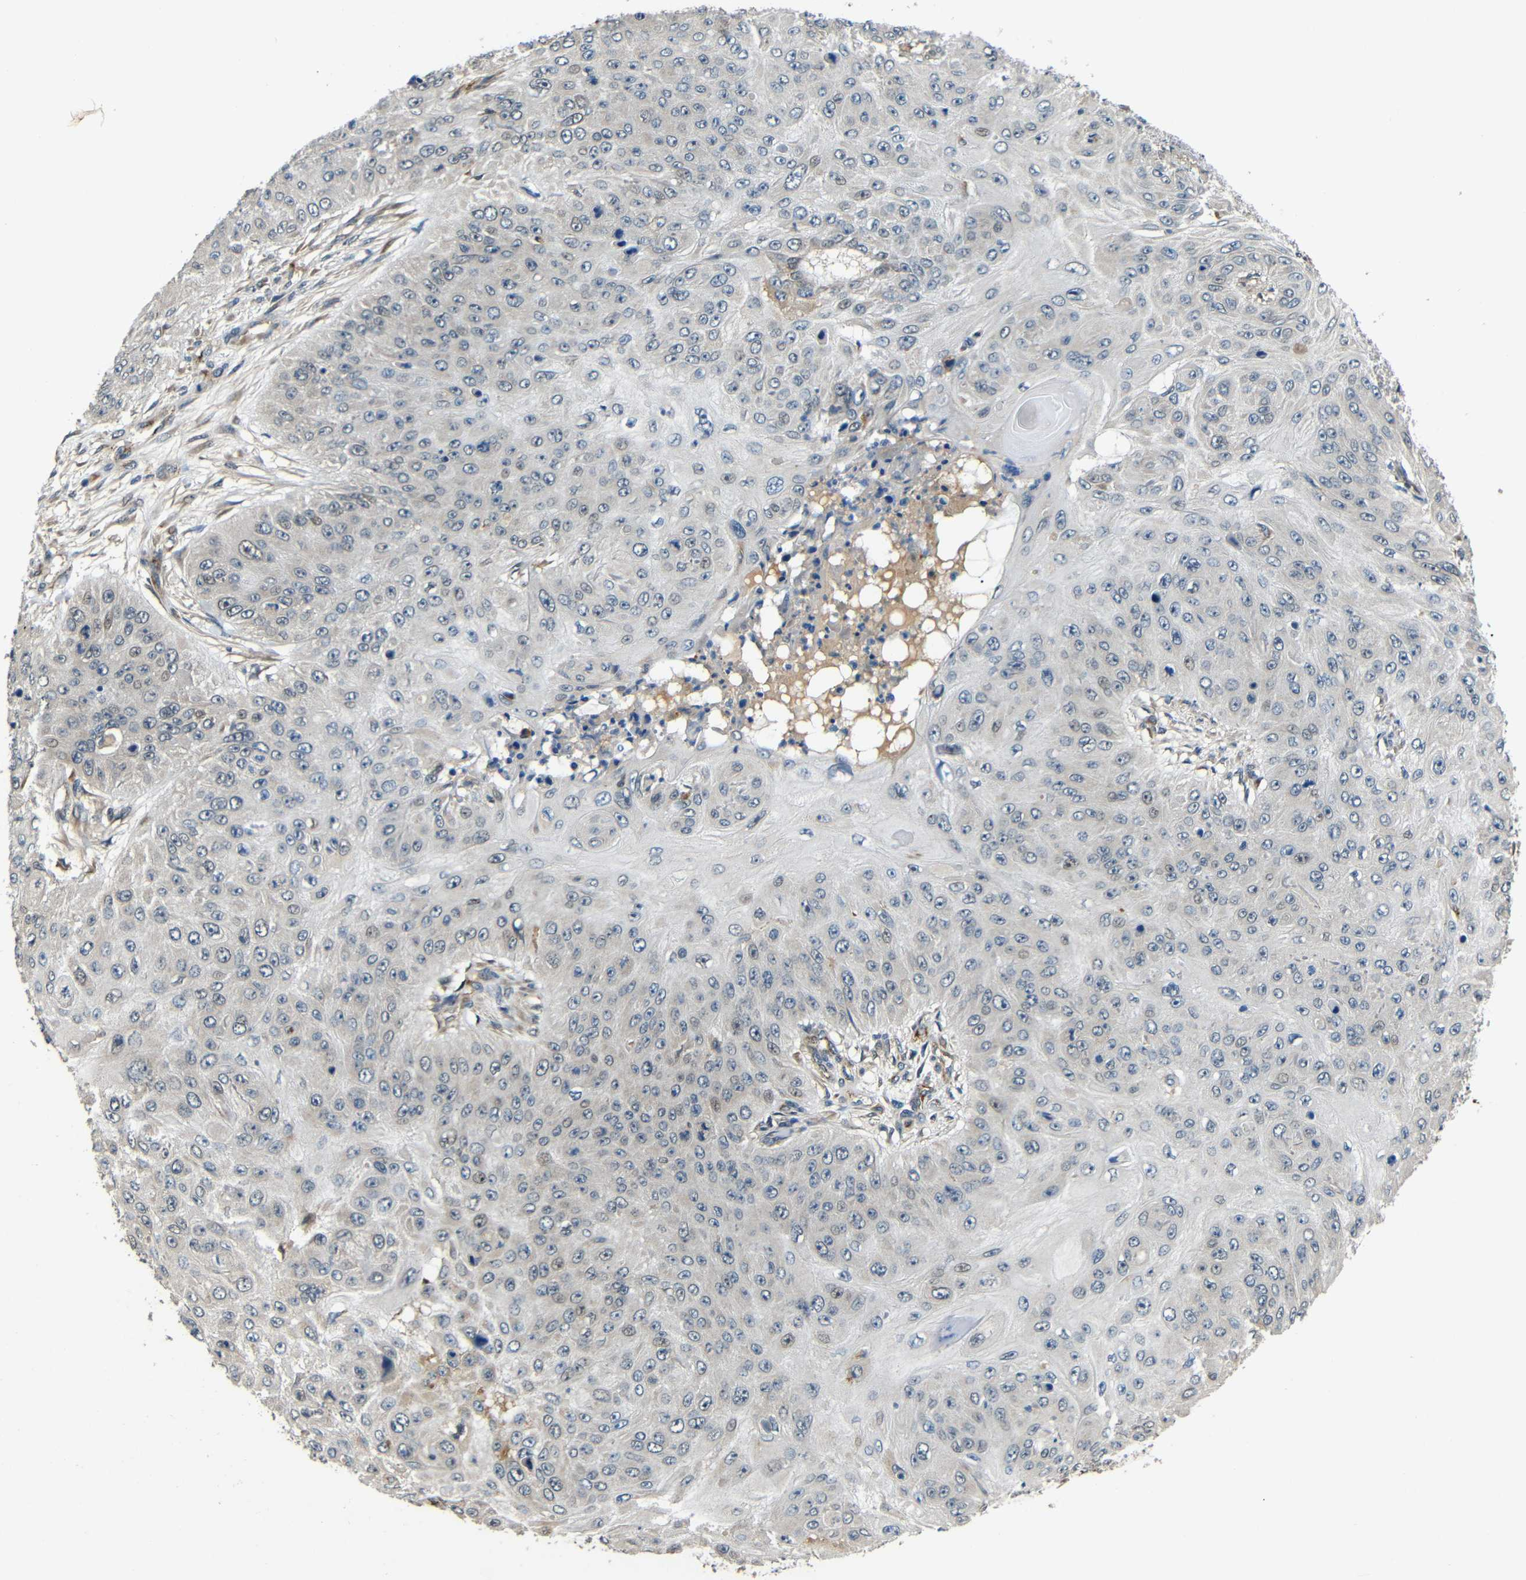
{"staining": {"intensity": "negative", "quantity": "none", "location": "none"}, "tissue": "skin cancer", "cell_type": "Tumor cells", "image_type": "cancer", "snomed": [{"axis": "morphology", "description": "Squamous cell carcinoma, NOS"}, {"axis": "topography", "description": "Skin"}], "caption": "Immunohistochemical staining of human squamous cell carcinoma (skin) reveals no significant expression in tumor cells.", "gene": "ATP7A", "patient": {"sex": "female", "age": 80}}